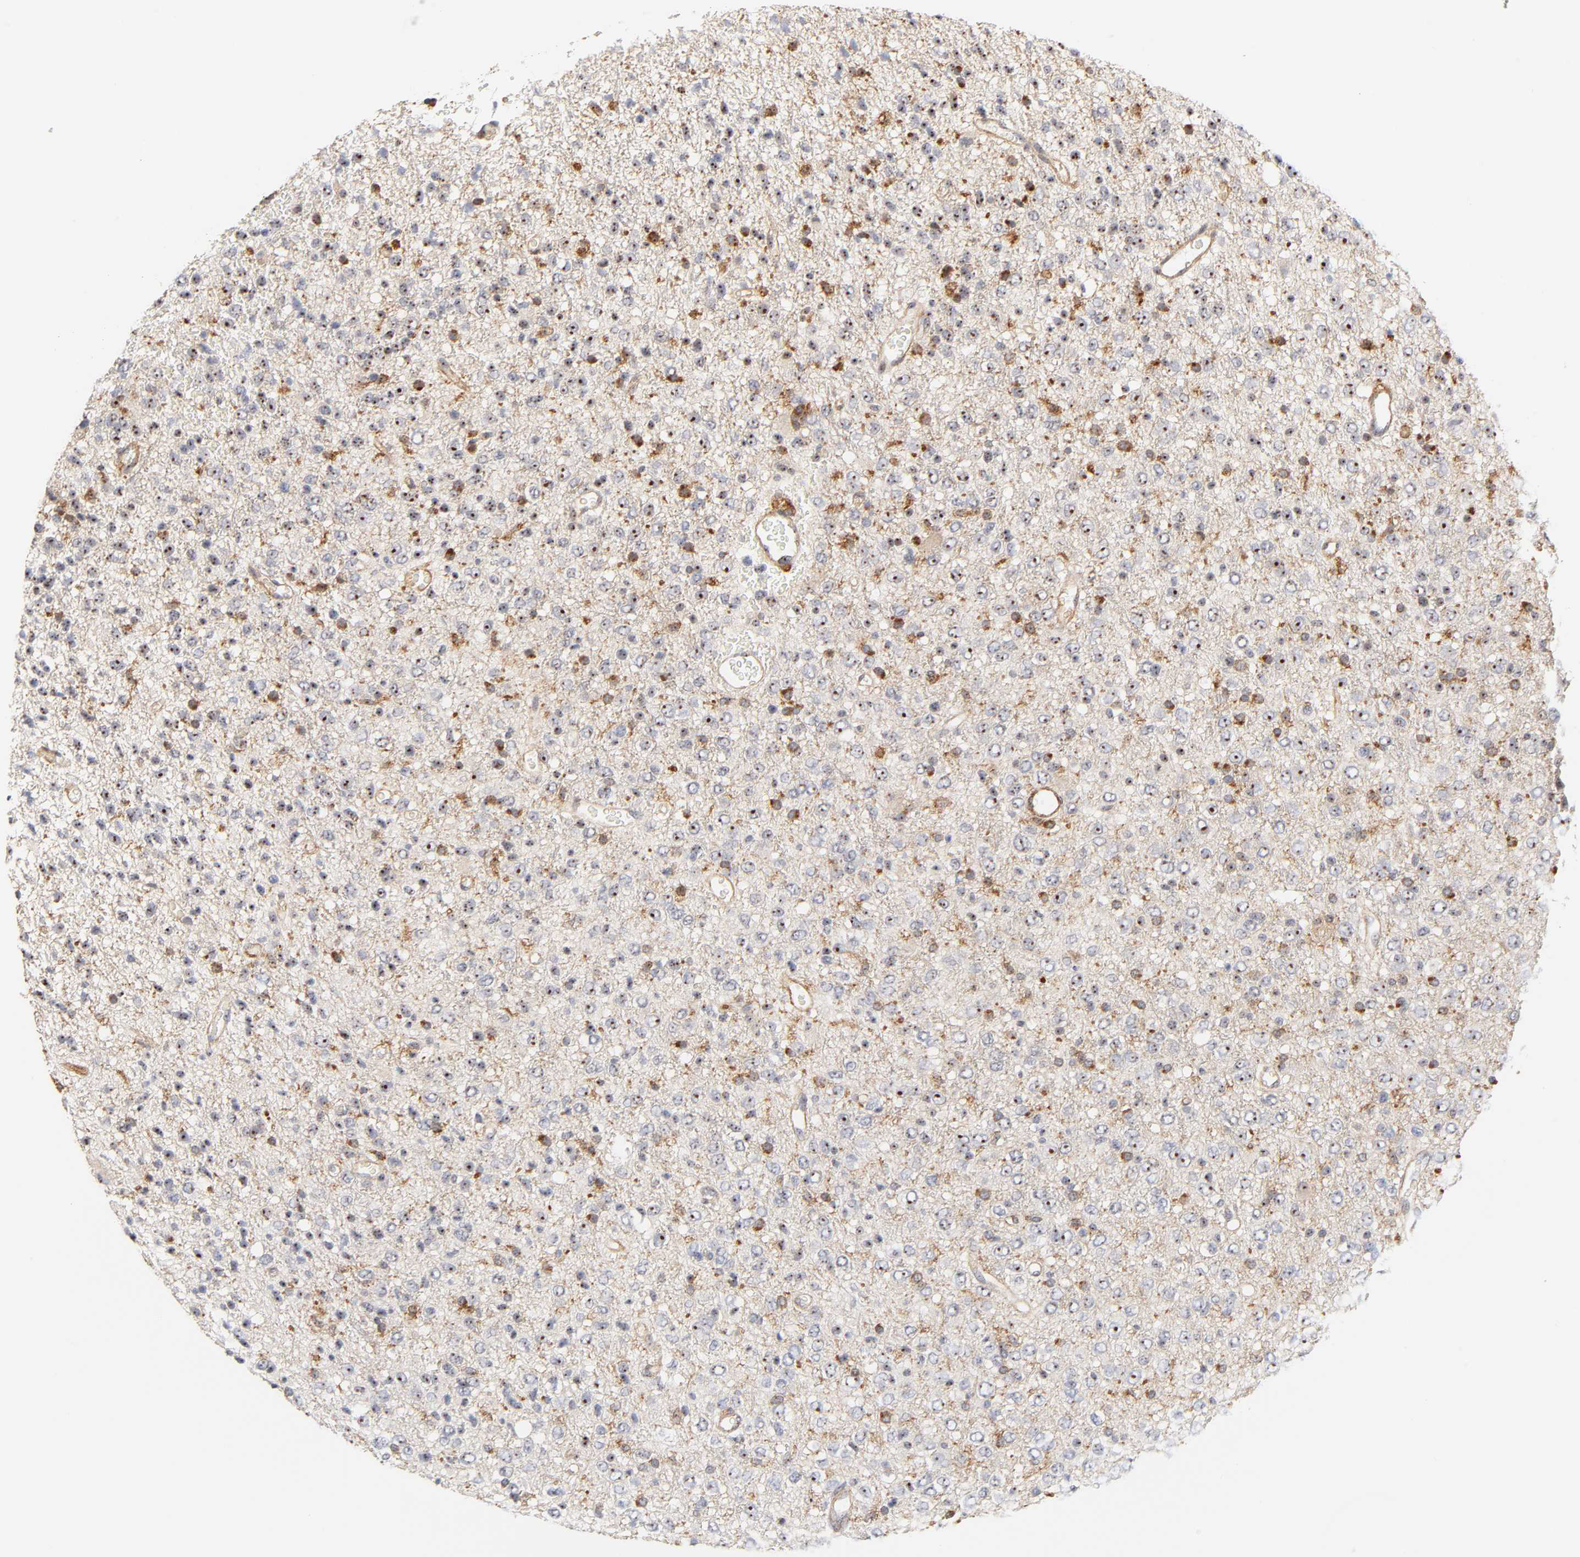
{"staining": {"intensity": "strong", "quantity": ">75%", "location": "cytoplasmic/membranous,nuclear"}, "tissue": "glioma", "cell_type": "Tumor cells", "image_type": "cancer", "snomed": [{"axis": "morphology", "description": "Glioma, malignant, High grade"}, {"axis": "topography", "description": "pancreas cauda"}], "caption": "Strong cytoplasmic/membranous and nuclear expression is identified in approximately >75% of tumor cells in high-grade glioma (malignant).", "gene": "PLD1", "patient": {"sex": "male", "age": 60}}